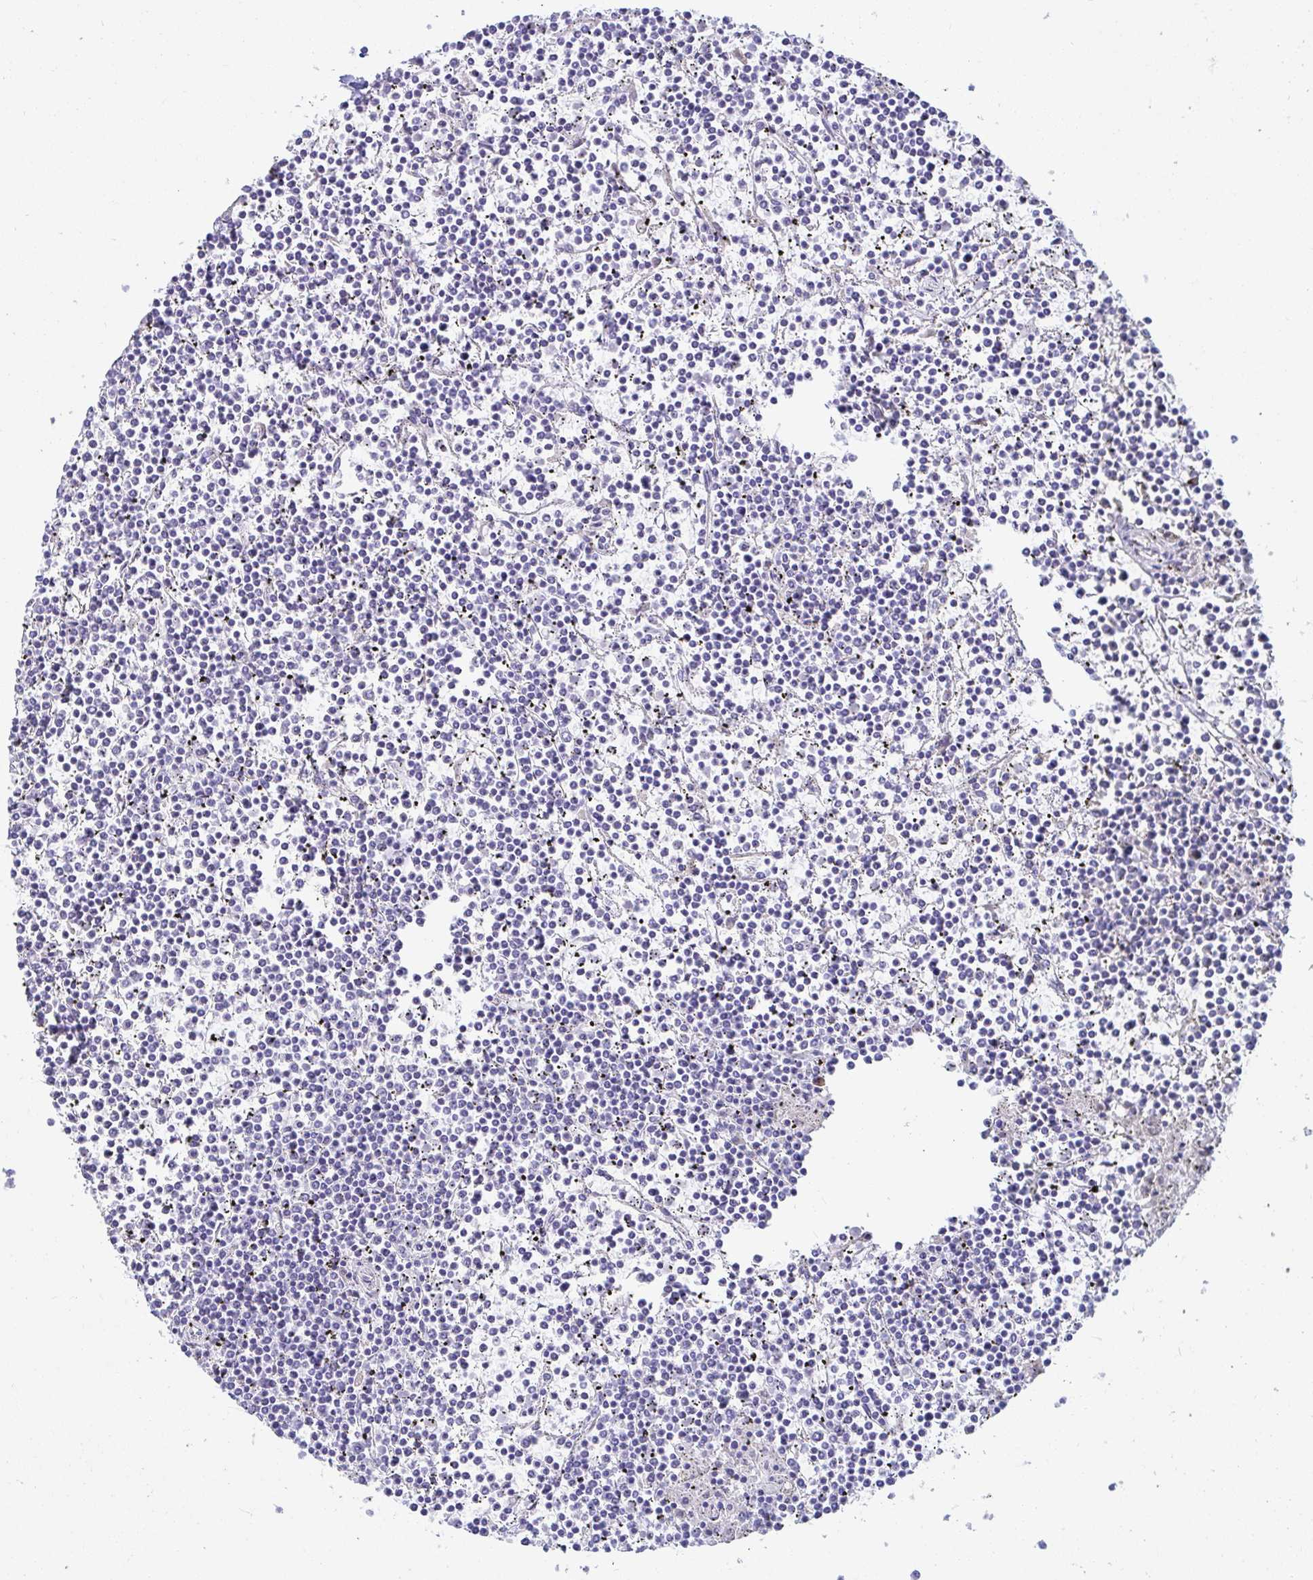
{"staining": {"intensity": "negative", "quantity": "none", "location": "none"}, "tissue": "lymphoma", "cell_type": "Tumor cells", "image_type": "cancer", "snomed": [{"axis": "morphology", "description": "Malignant lymphoma, non-Hodgkin's type, Low grade"}, {"axis": "topography", "description": "Spleen"}], "caption": "Immunohistochemistry (IHC) histopathology image of human lymphoma stained for a protein (brown), which demonstrates no positivity in tumor cells. Brightfield microscopy of IHC stained with DAB (3,3'-diaminobenzidine) (brown) and hematoxylin (blue), captured at high magnification.", "gene": "C4orf17", "patient": {"sex": "female", "age": 19}}